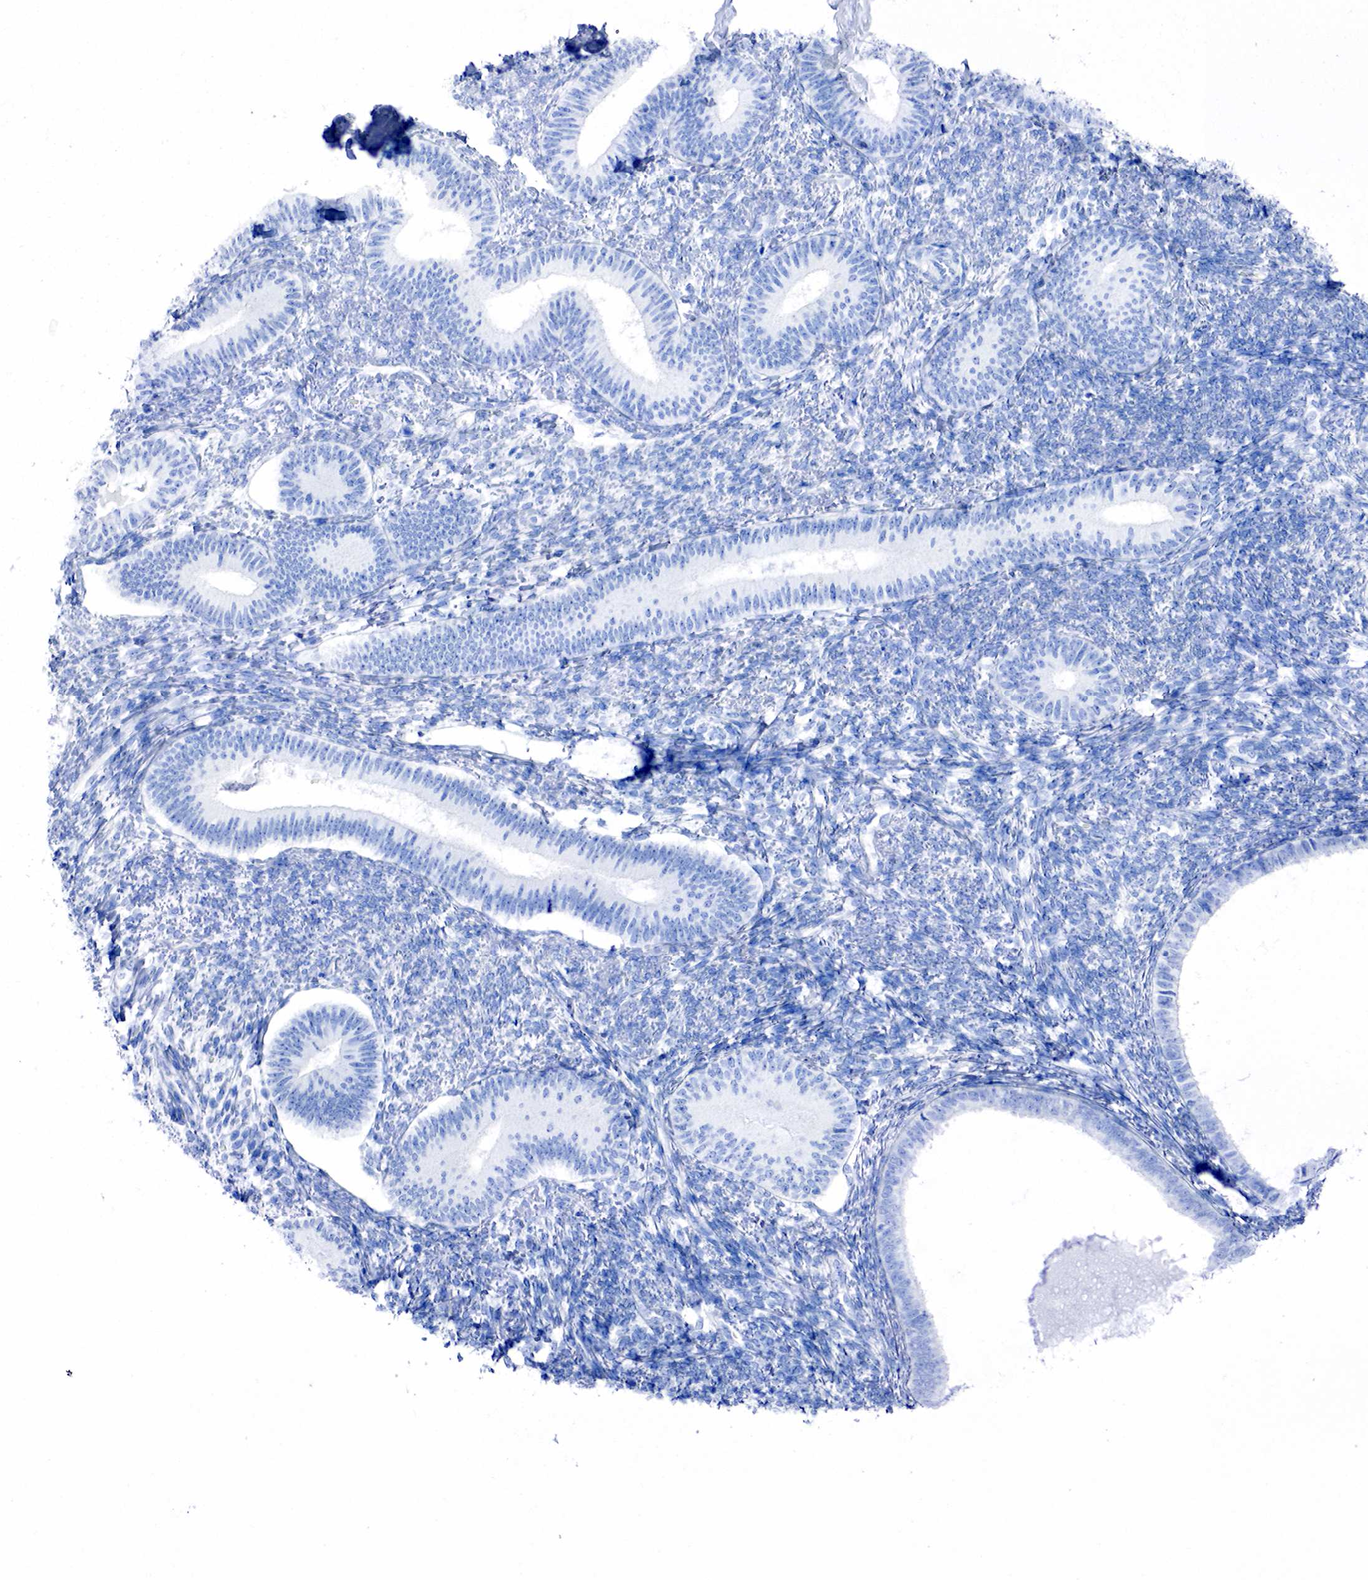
{"staining": {"intensity": "negative", "quantity": "none", "location": "none"}, "tissue": "endometrium", "cell_type": "Cells in endometrial stroma", "image_type": "normal", "snomed": [{"axis": "morphology", "description": "Normal tissue, NOS"}, {"axis": "topography", "description": "Endometrium"}], "caption": "Immunohistochemical staining of unremarkable endometrium demonstrates no significant expression in cells in endometrial stroma.", "gene": "PTH", "patient": {"sex": "female", "age": 82}}